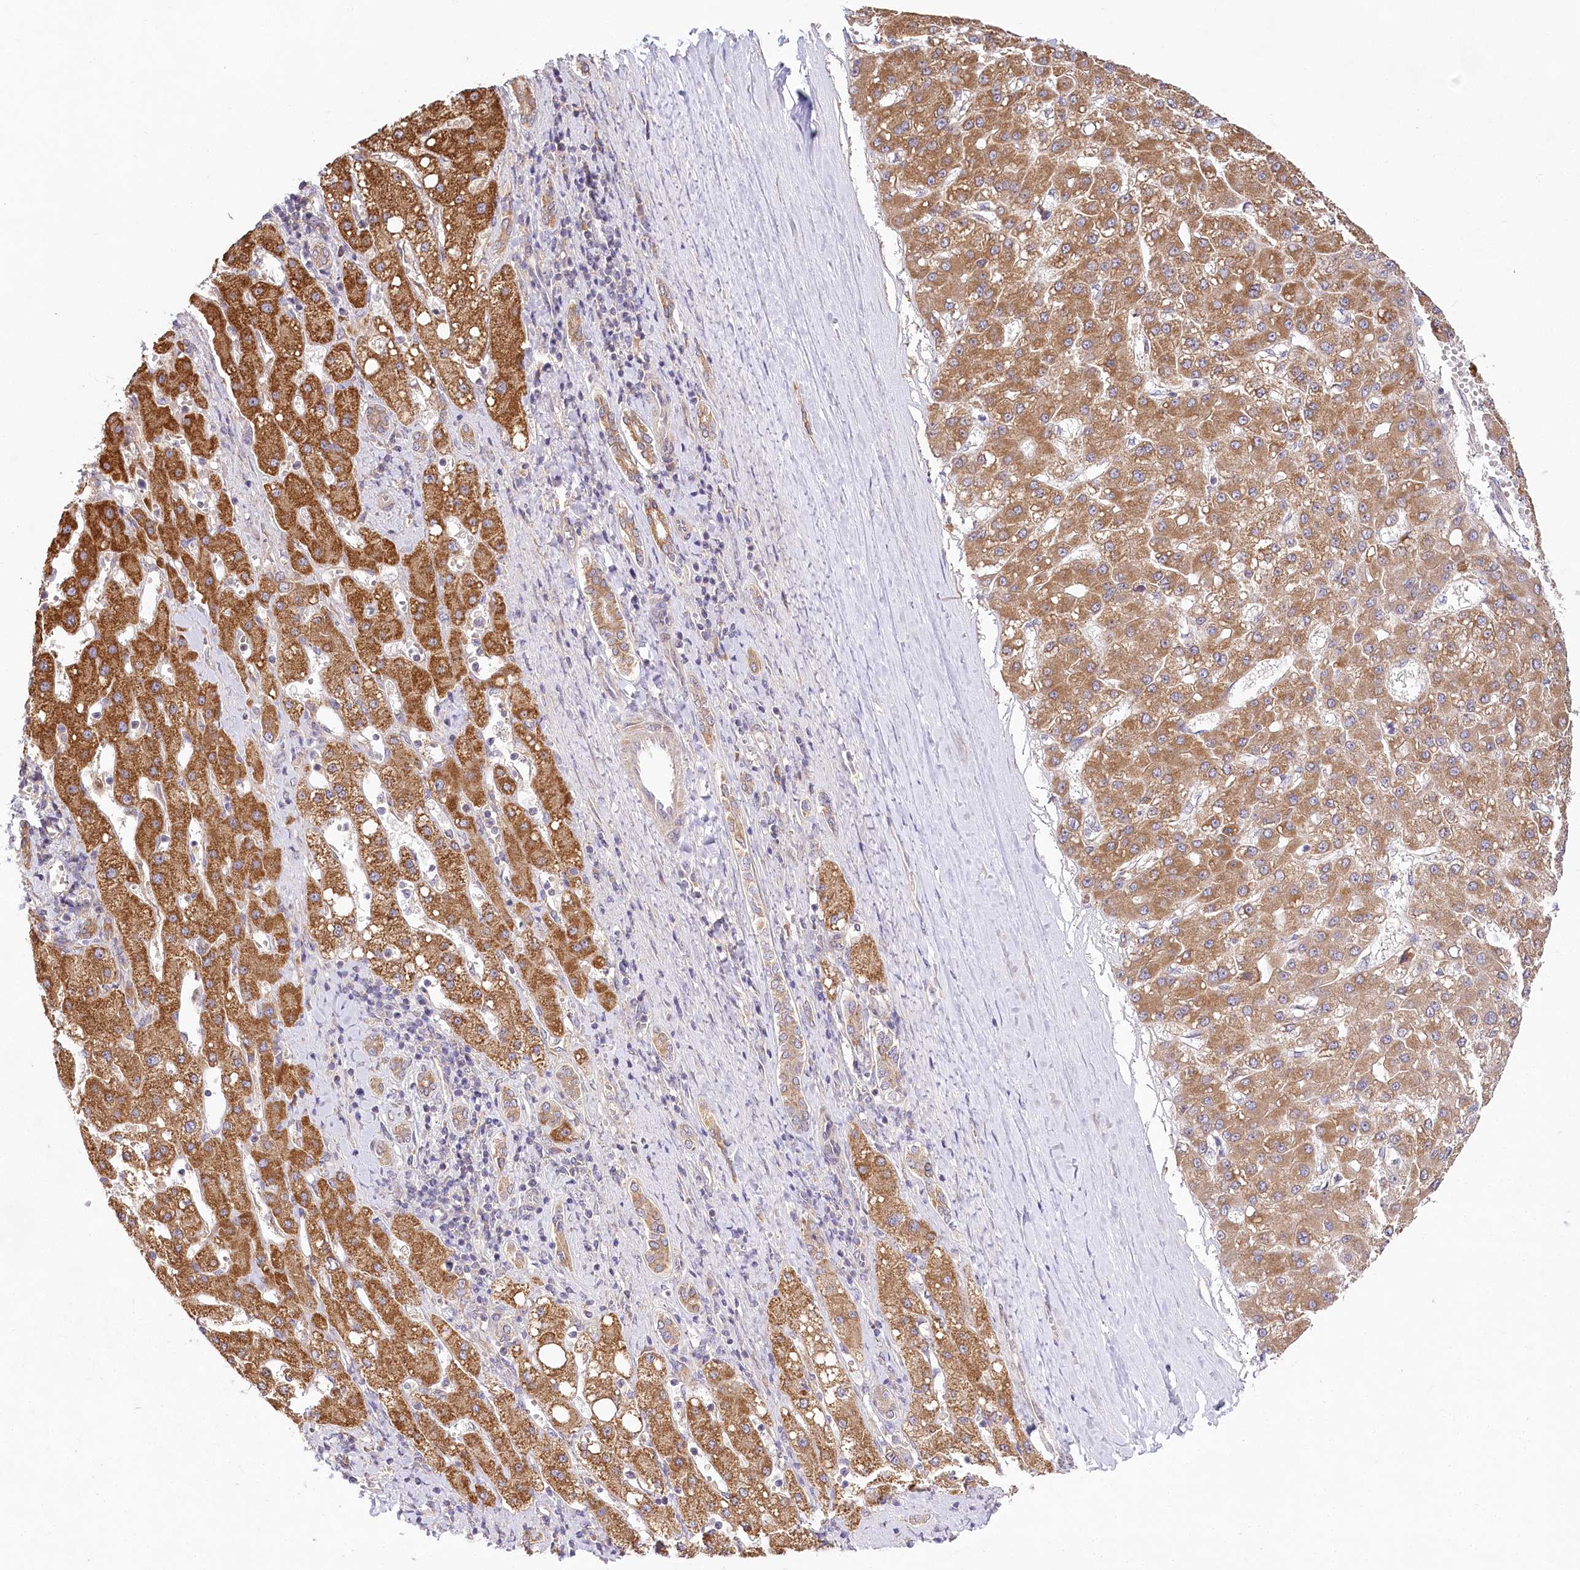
{"staining": {"intensity": "moderate", "quantity": ">75%", "location": "cytoplasmic/membranous"}, "tissue": "liver cancer", "cell_type": "Tumor cells", "image_type": "cancer", "snomed": [{"axis": "morphology", "description": "Carcinoma, Hepatocellular, NOS"}, {"axis": "topography", "description": "Liver"}], "caption": "A brown stain shows moderate cytoplasmic/membranous expression of a protein in liver hepatocellular carcinoma tumor cells.", "gene": "PYROXD1", "patient": {"sex": "male", "age": 67}}